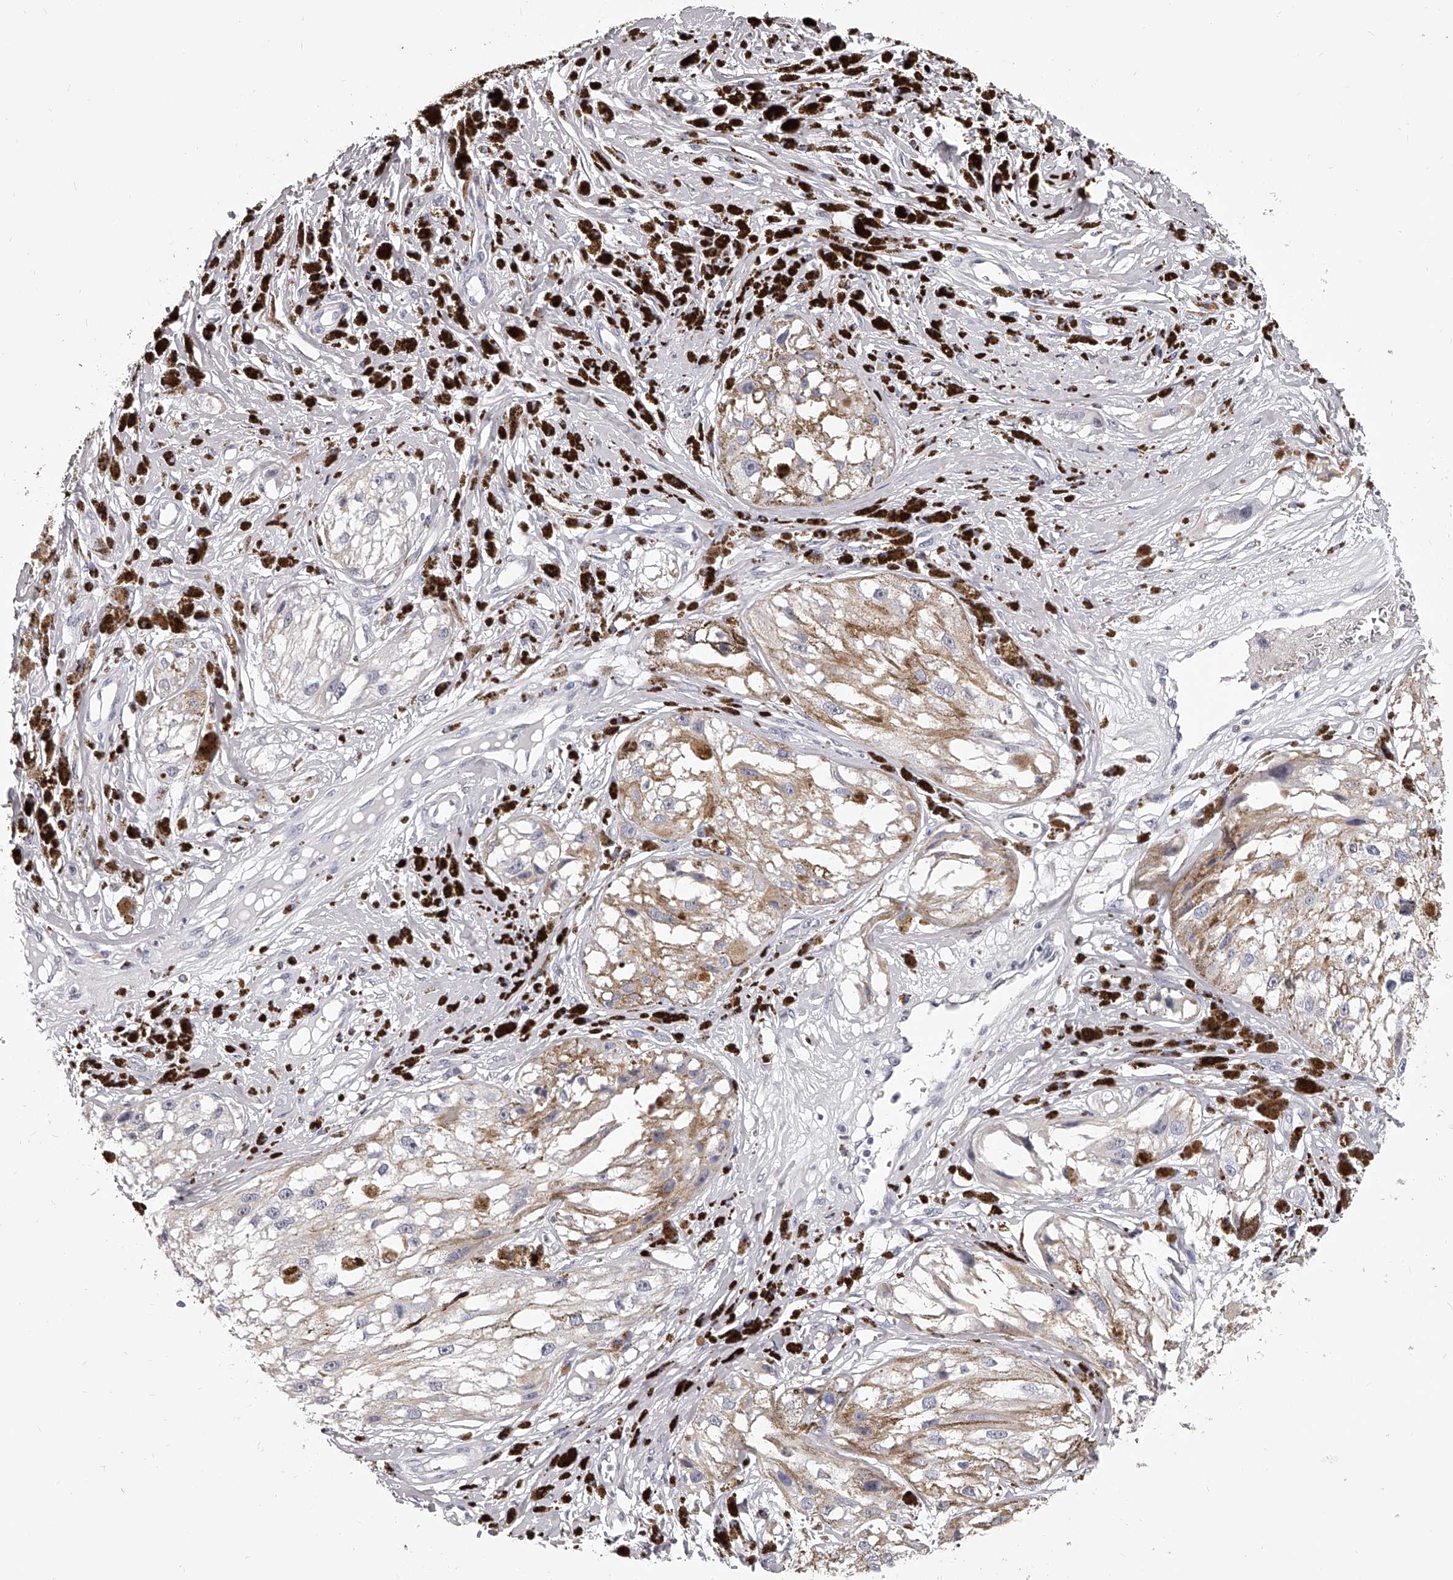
{"staining": {"intensity": "weak", "quantity": "25%-75%", "location": "cytoplasmic/membranous"}, "tissue": "melanoma", "cell_type": "Tumor cells", "image_type": "cancer", "snomed": [{"axis": "morphology", "description": "Malignant melanoma, NOS"}, {"axis": "topography", "description": "Skin"}], "caption": "Malignant melanoma tissue exhibits weak cytoplasmic/membranous expression in approximately 25%-75% of tumor cells", "gene": "DMRT1", "patient": {"sex": "male", "age": 88}}